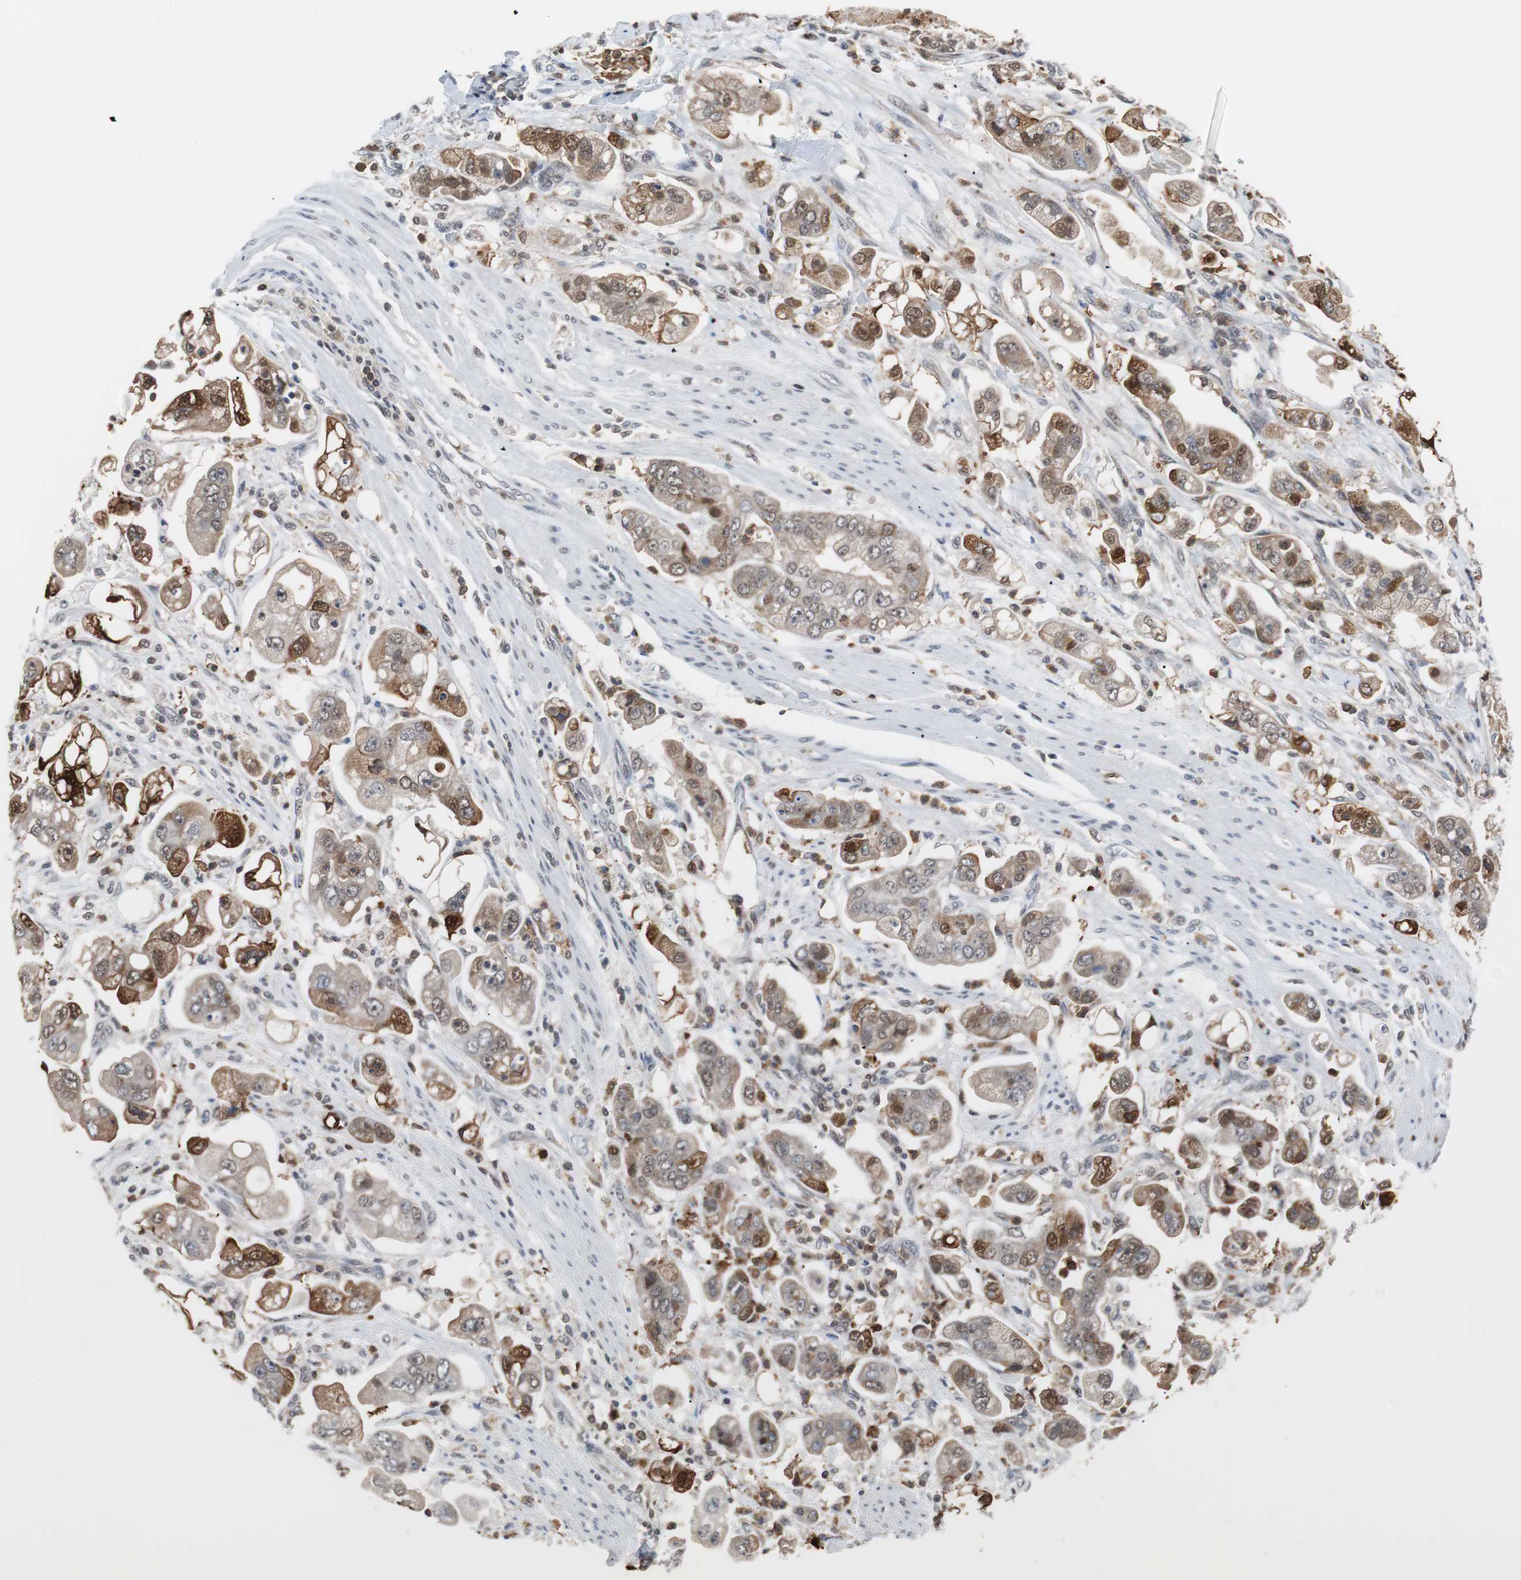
{"staining": {"intensity": "strong", "quantity": "25%-75%", "location": "cytoplasmic/membranous,nuclear"}, "tissue": "stomach cancer", "cell_type": "Tumor cells", "image_type": "cancer", "snomed": [{"axis": "morphology", "description": "Adenocarcinoma, NOS"}, {"axis": "topography", "description": "Stomach"}], "caption": "Immunohistochemistry (IHC) (DAB (3,3'-diaminobenzidine)) staining of human stomach cancer (adenocarcinoma) reveals strong cytoplasmic/membranous and nuclear protein staining in about 25%-75% of tumor cells. The protein is stained brown, and the nuclei are stained in blue (DAB IHC with brightfield microscopy, high magnification).", "gene": "SIRT1", "patient": {"sex": "male", "age": 62}}